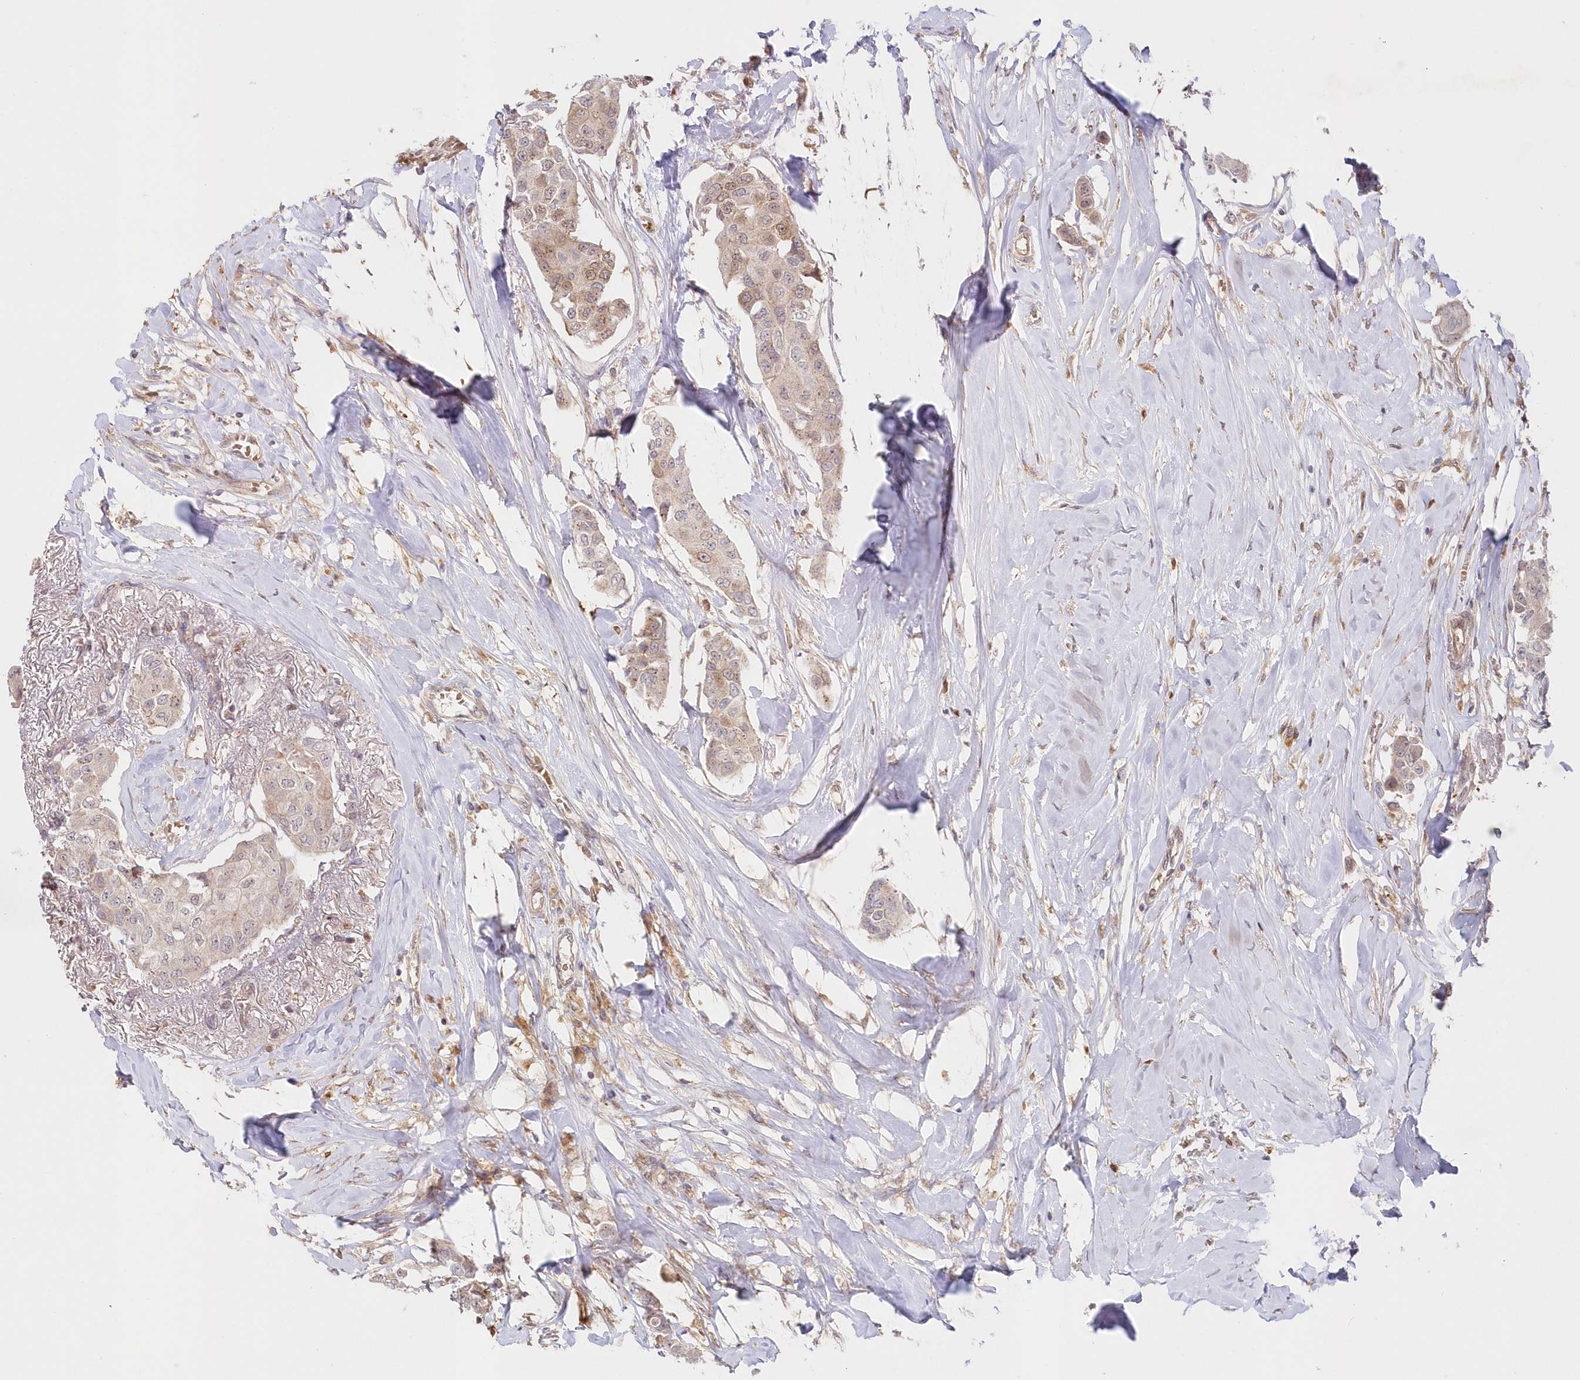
{"staining": {"intensity": "weak", "quantity": "<25%", "location": "cytoplasmic/membranous,nuclear"}, "tissue": "breast cancer", "cell_type": "Tumor cells", "image_type": "cancer", "snomed": [{"axis": "morphology", "description": "Duct carcinoma"}, {"axis": "topography", "description": "Breast"}], "caption": "Tumor cells are negative for brown protein staining in breast invasive ductal carcinoma.", "gene": "GBE1", "patient": {"sex": "female", "age": 80}}